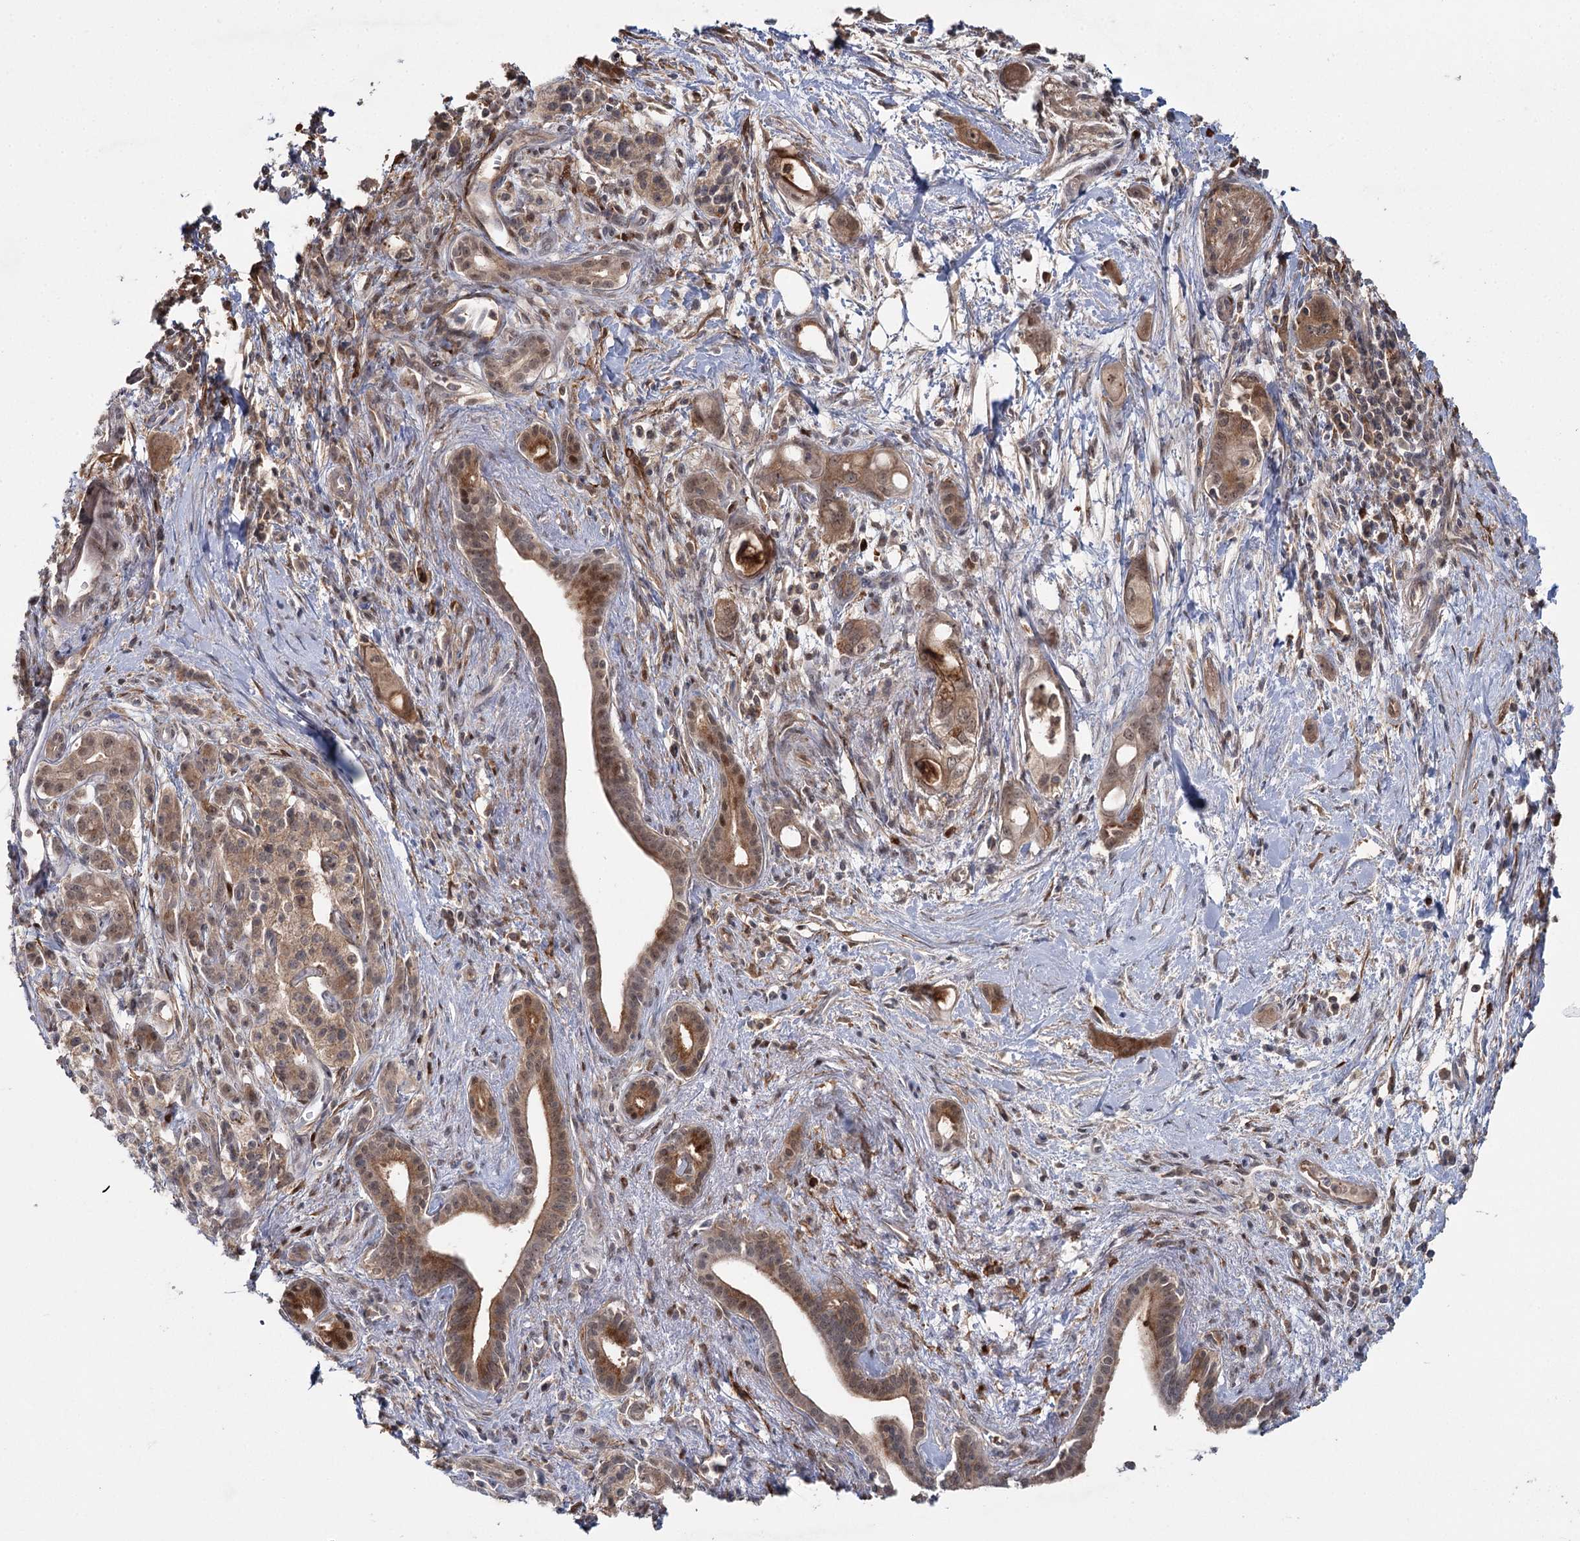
{"staining": {"intensity": "moderate", "quantity": ">75%", "location": "cytoplasmic/membranous"}, "tissue": "pancreatic cancer", "cell_type": "Tumor cells", "image_type": "cancer", "snomed": [{"axis": "morphology", "description": "Adenocarcinoma, NOS"}, {"axis": "topography", "description": "Pancreas"}], "caption": "A high-resolution histopathology image shows IHC staining of adenocarcinoma (pancreatic), which shows moderate cytoplasmic/membranous positivity in approximately >75% of tumor cells.", "gene": "WDR44", "patient": {"sex": "male", "age": 72}}